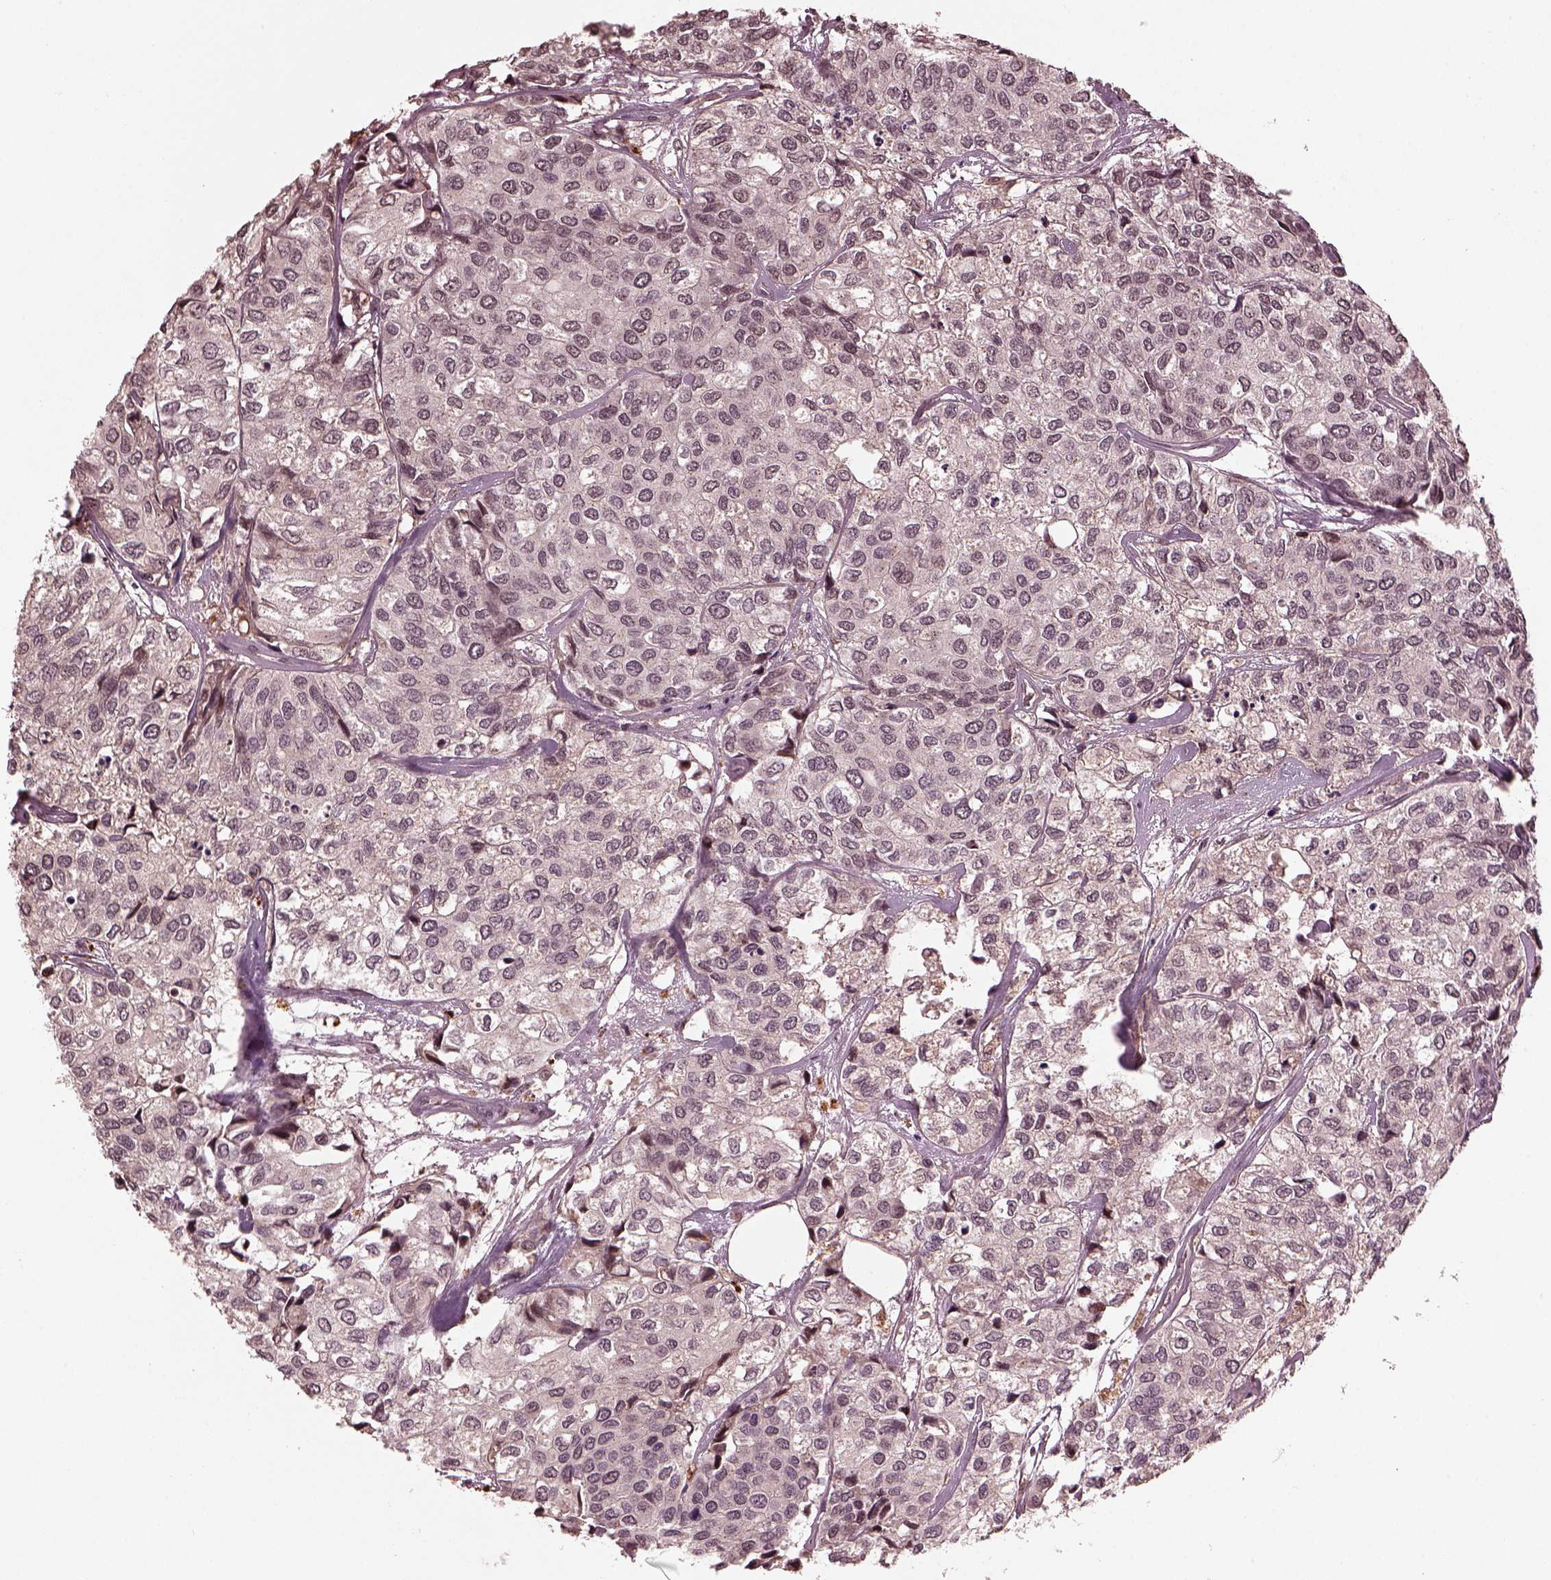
{"staining": {"intensity": "negative", "quantity": "none", "location": "none"}, "tissue": "urothelial cancer", "cell_type": "Tumor cells", "image_type": "cancer", "snomed": [{"axis": "morphology", "description": "Urothelial carcinoma, High grade"}, {"axis": "topography", "description": "Urinary bladder"}], "caption": "The image reveals no significant staining in tumor cells of urothelial cancer.", "gene": "RUFY3", "patient": {"sex": "male", "age": 73}}